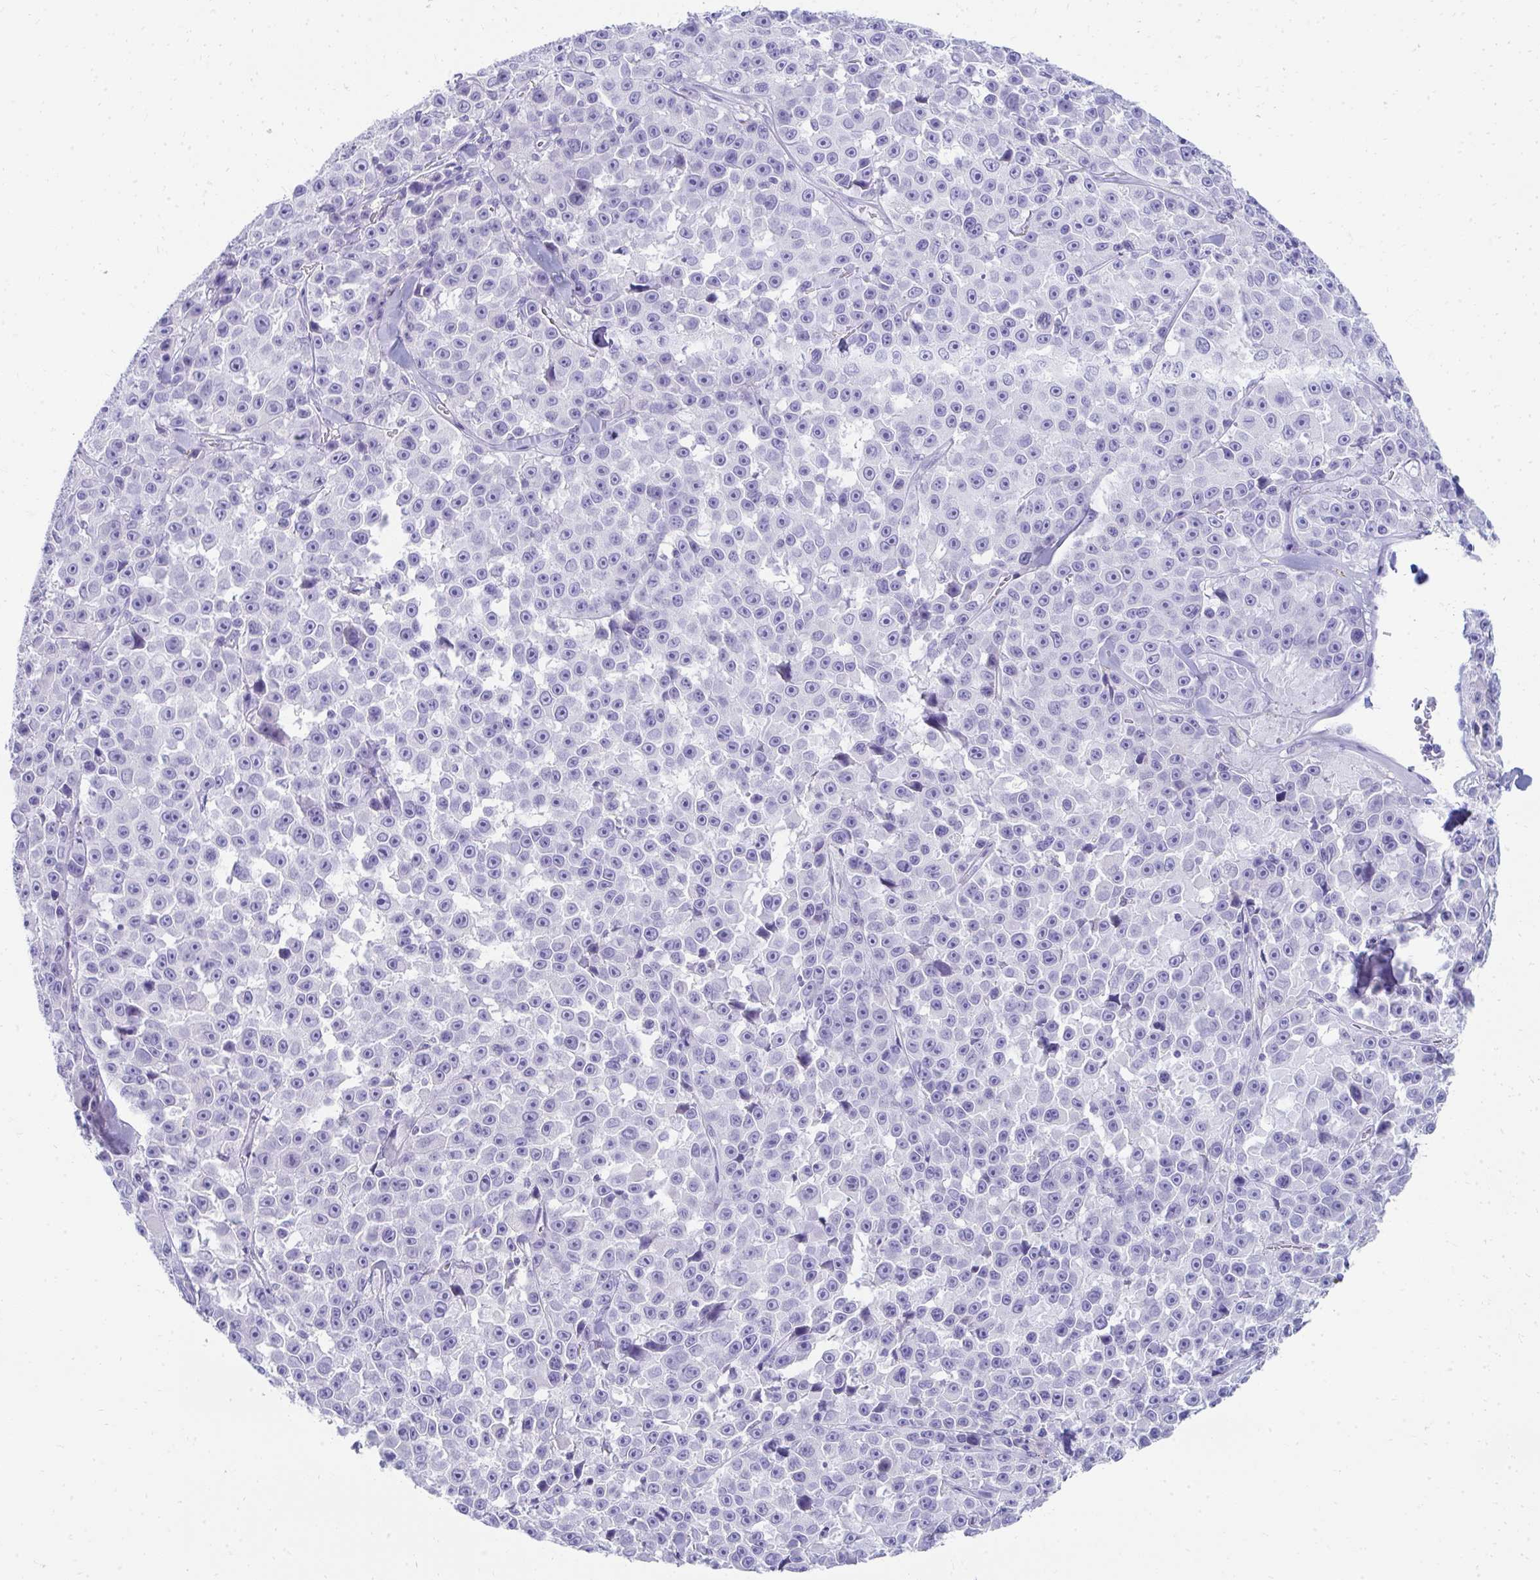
{"staining": {"intensity": "negative", "quantity": "none", "location": "none"}, "tissue": "melanoma", "cell_type": "Tumor cells", "image_type": "cancer", "snomed": [{"axis": "morphology", "description": "Malignant melanoma, NOS"}, {"axis": "topography", "description": "Skin"}], "caption": "Immunohistochemistry histopathology image of neoplastic tissue: malignant melanoma stained with DAB (3,3'-diaminobenzidine) demonstrates no significant protein staining in tumor cells. The staining was performed using DAB to visualize the protein expression in brown, while the nuclei were stained in blue with hematoxylin (Magnification: 20x).", "gene": "SEC14L3", "patient": {"sex": "female", "age": 66}}